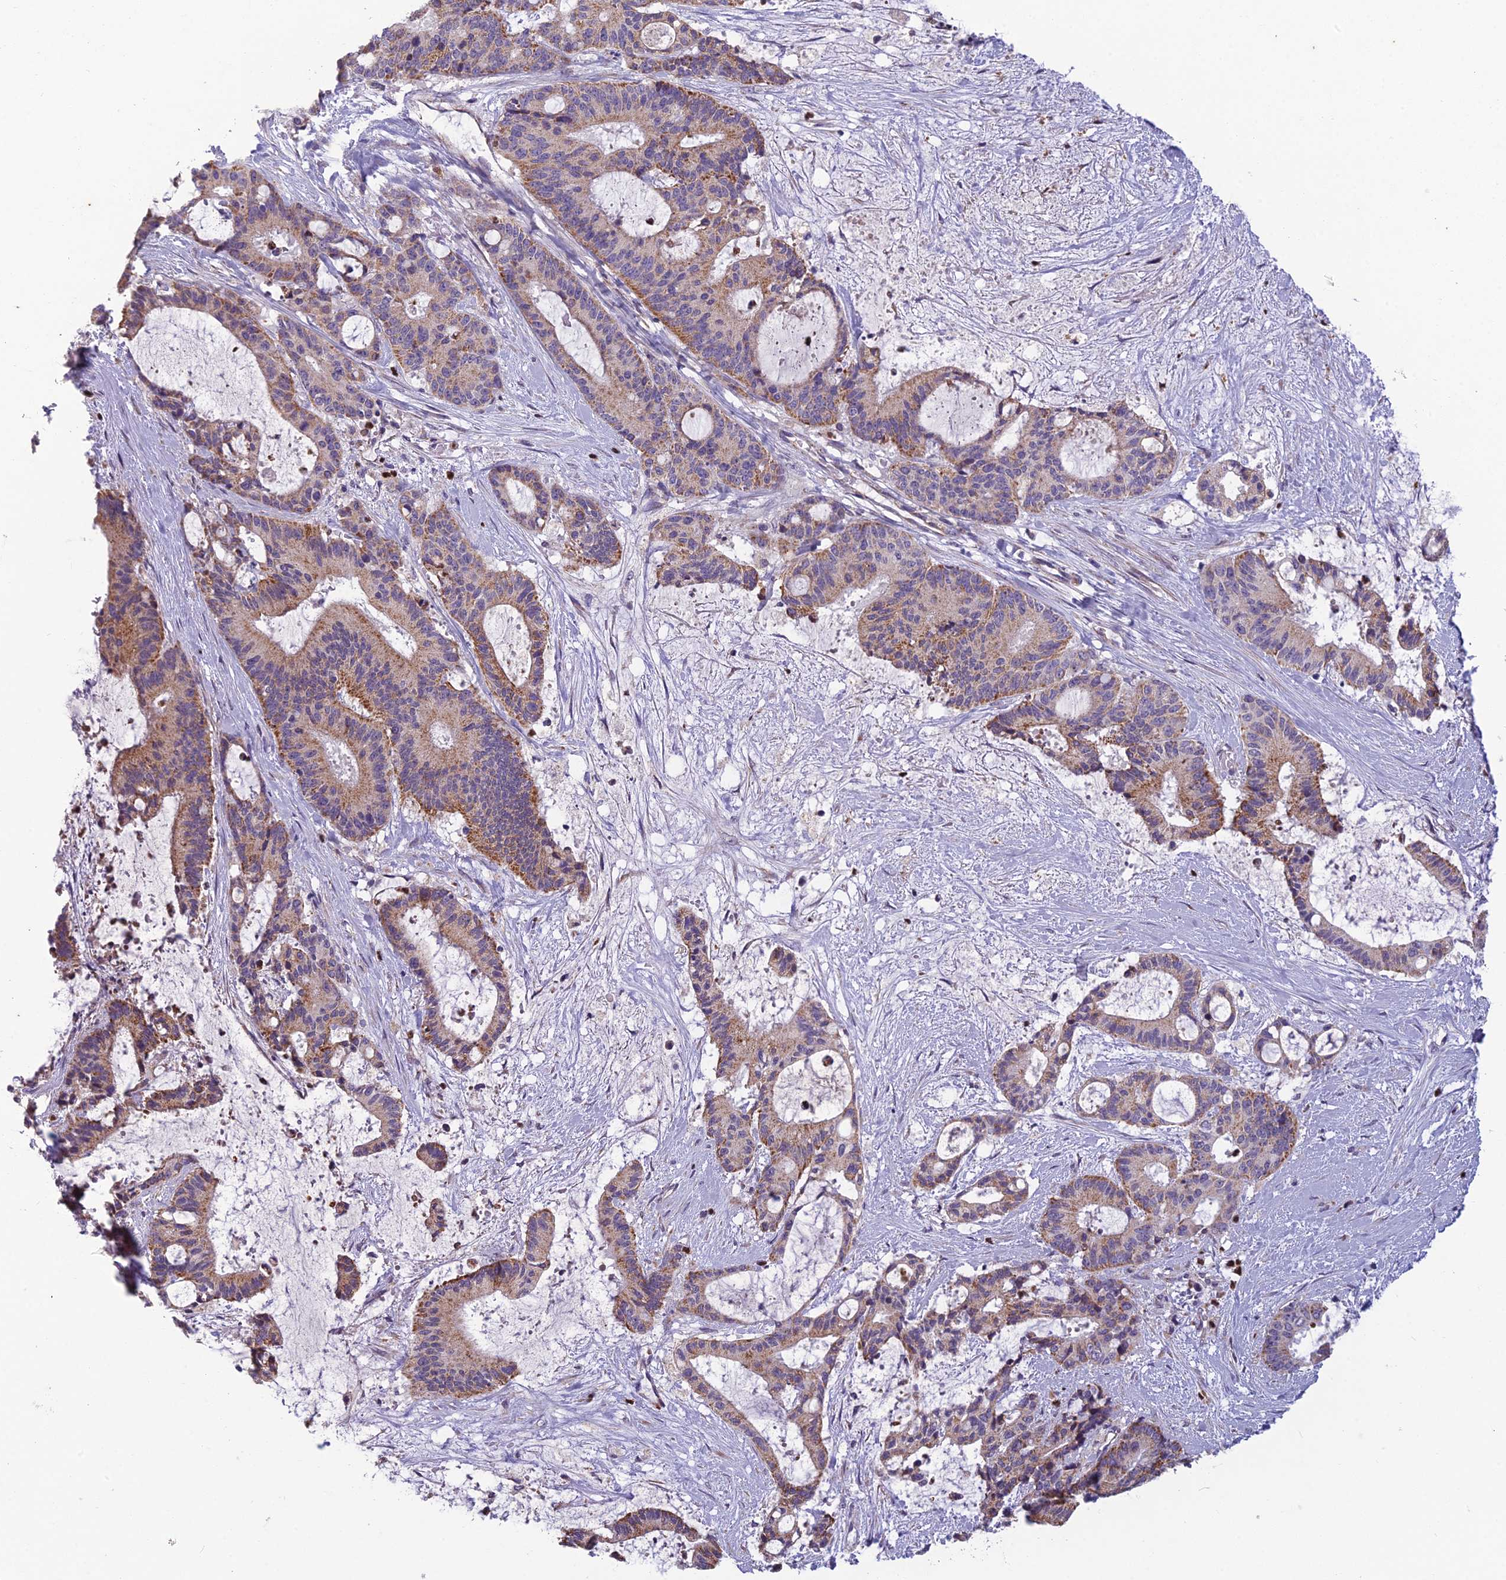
{"staining": {"intensity": "moderate", "quantity": ">75%", "location": "cytoplasmic/membranous"}, "tissue": "liver cancer", "cell_type": "Tumor cells", "image_type": "cancer", "snomed": [{"axis": "morphology", "description": "Normal tissue, NOS"}, {"axis": "morphology", "description": "Cholangiocarcinoma"}, {"axis": "topography", "description": "Liver"}, {"axis": "topography", "description": "Peripheral nerve tissue"}], "caption": "Protein staining of liver cholangiocarcinoma tissue shows moderate cytoplasmic/membranous positivity in approximately >75% of tumor cells.", "gene": "ENSG00000188897", "patient": {"sex": "female", "age": 73}}